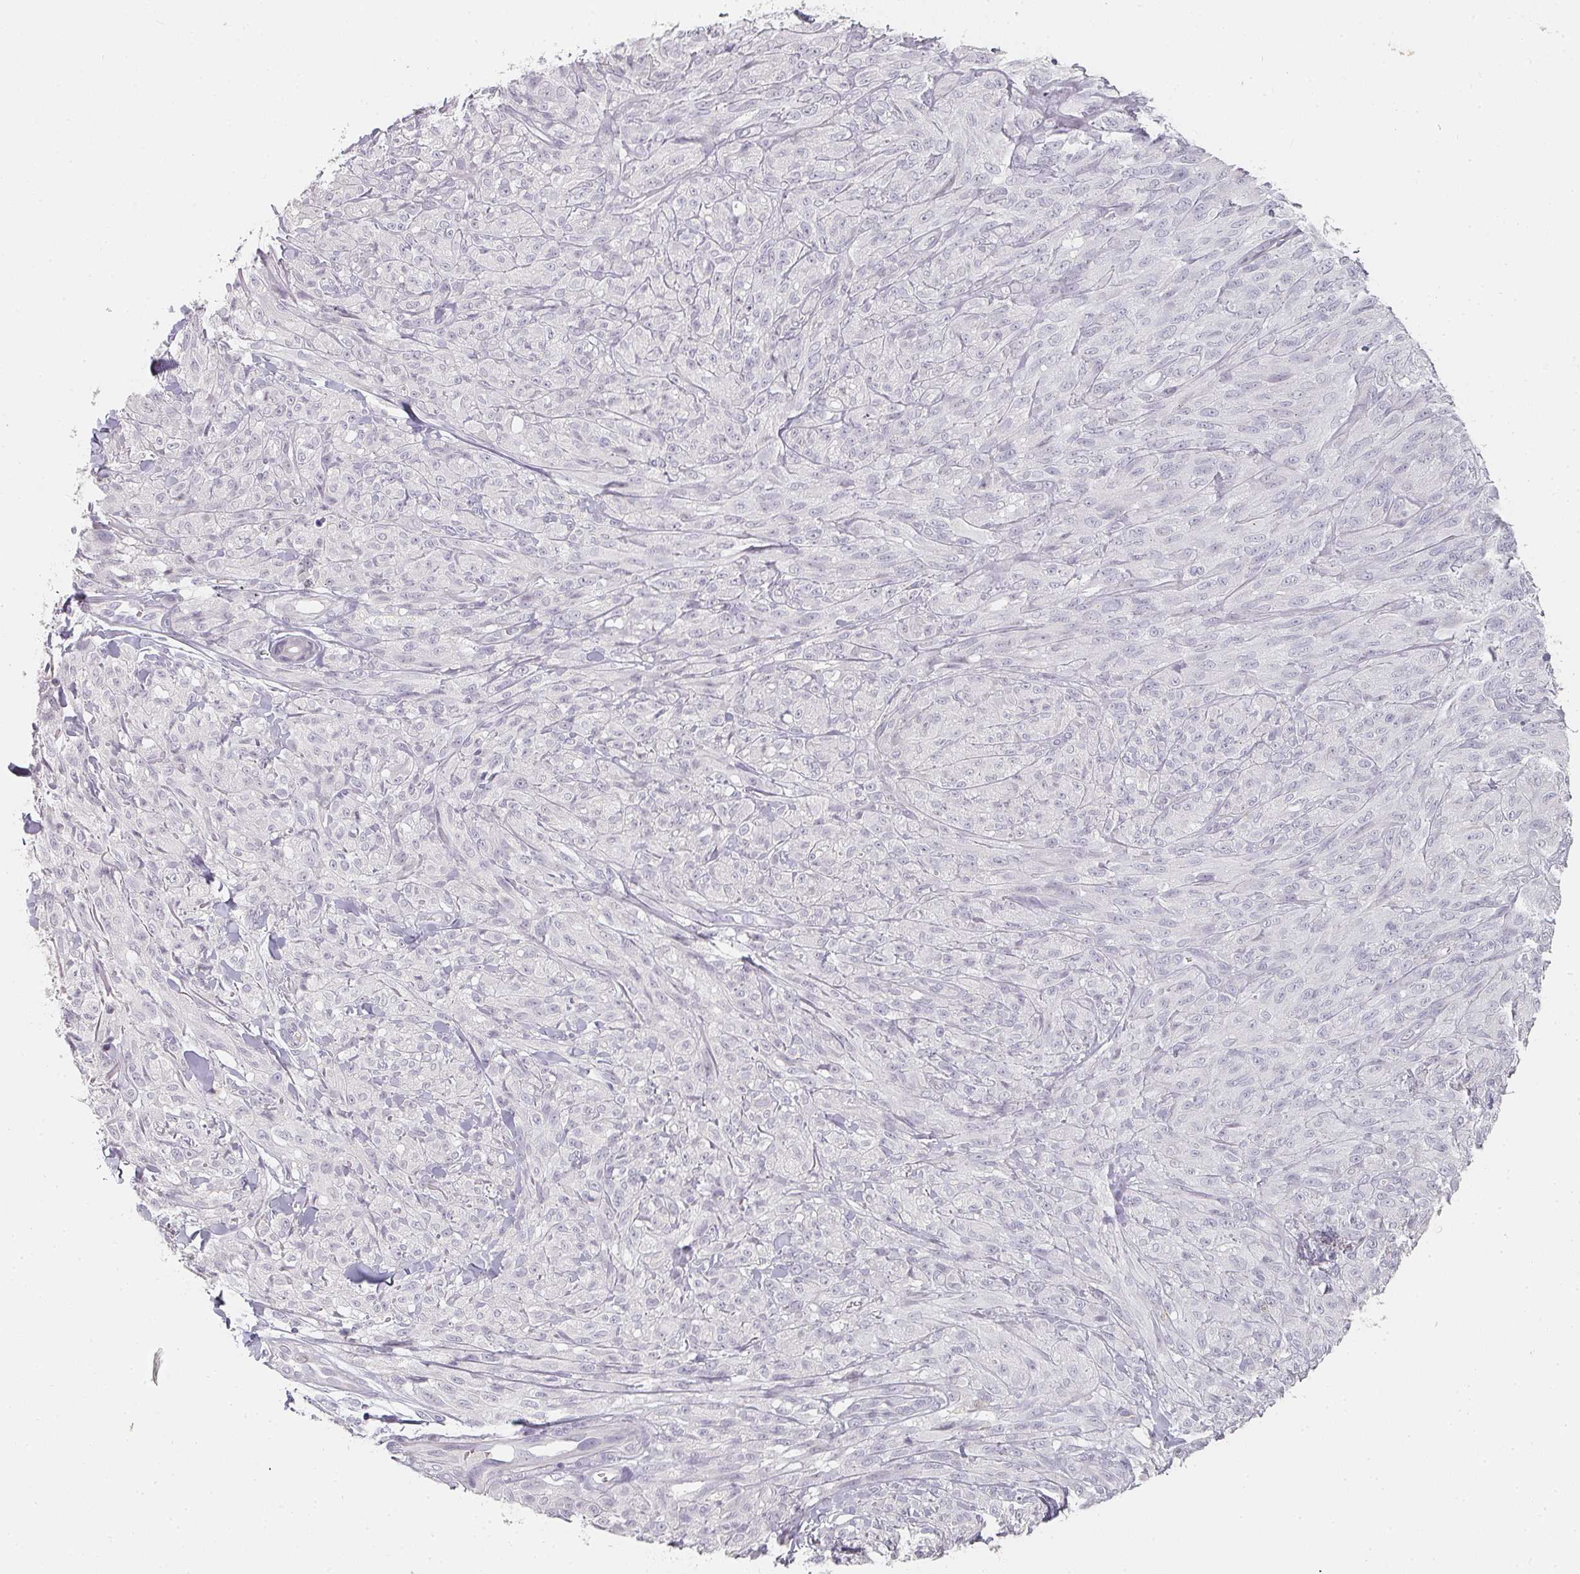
{"staining": {"intensity": "negative", "quantity": "none", "location": "none"}, "tissue": "melanoma", "cell_type": "Tumor cells", "image_type": "cancer", "snomed": [{"axis": "morphology", "description": "Malignant melanoma, NOS"}, {"axis": "topography", "description": "Skin of upper arm"}], "caption": "Tumor cells are negative for protein expression in human melanoma.", "gene": "SHISA2", "patient": {"sex": "female", "age": 65}}